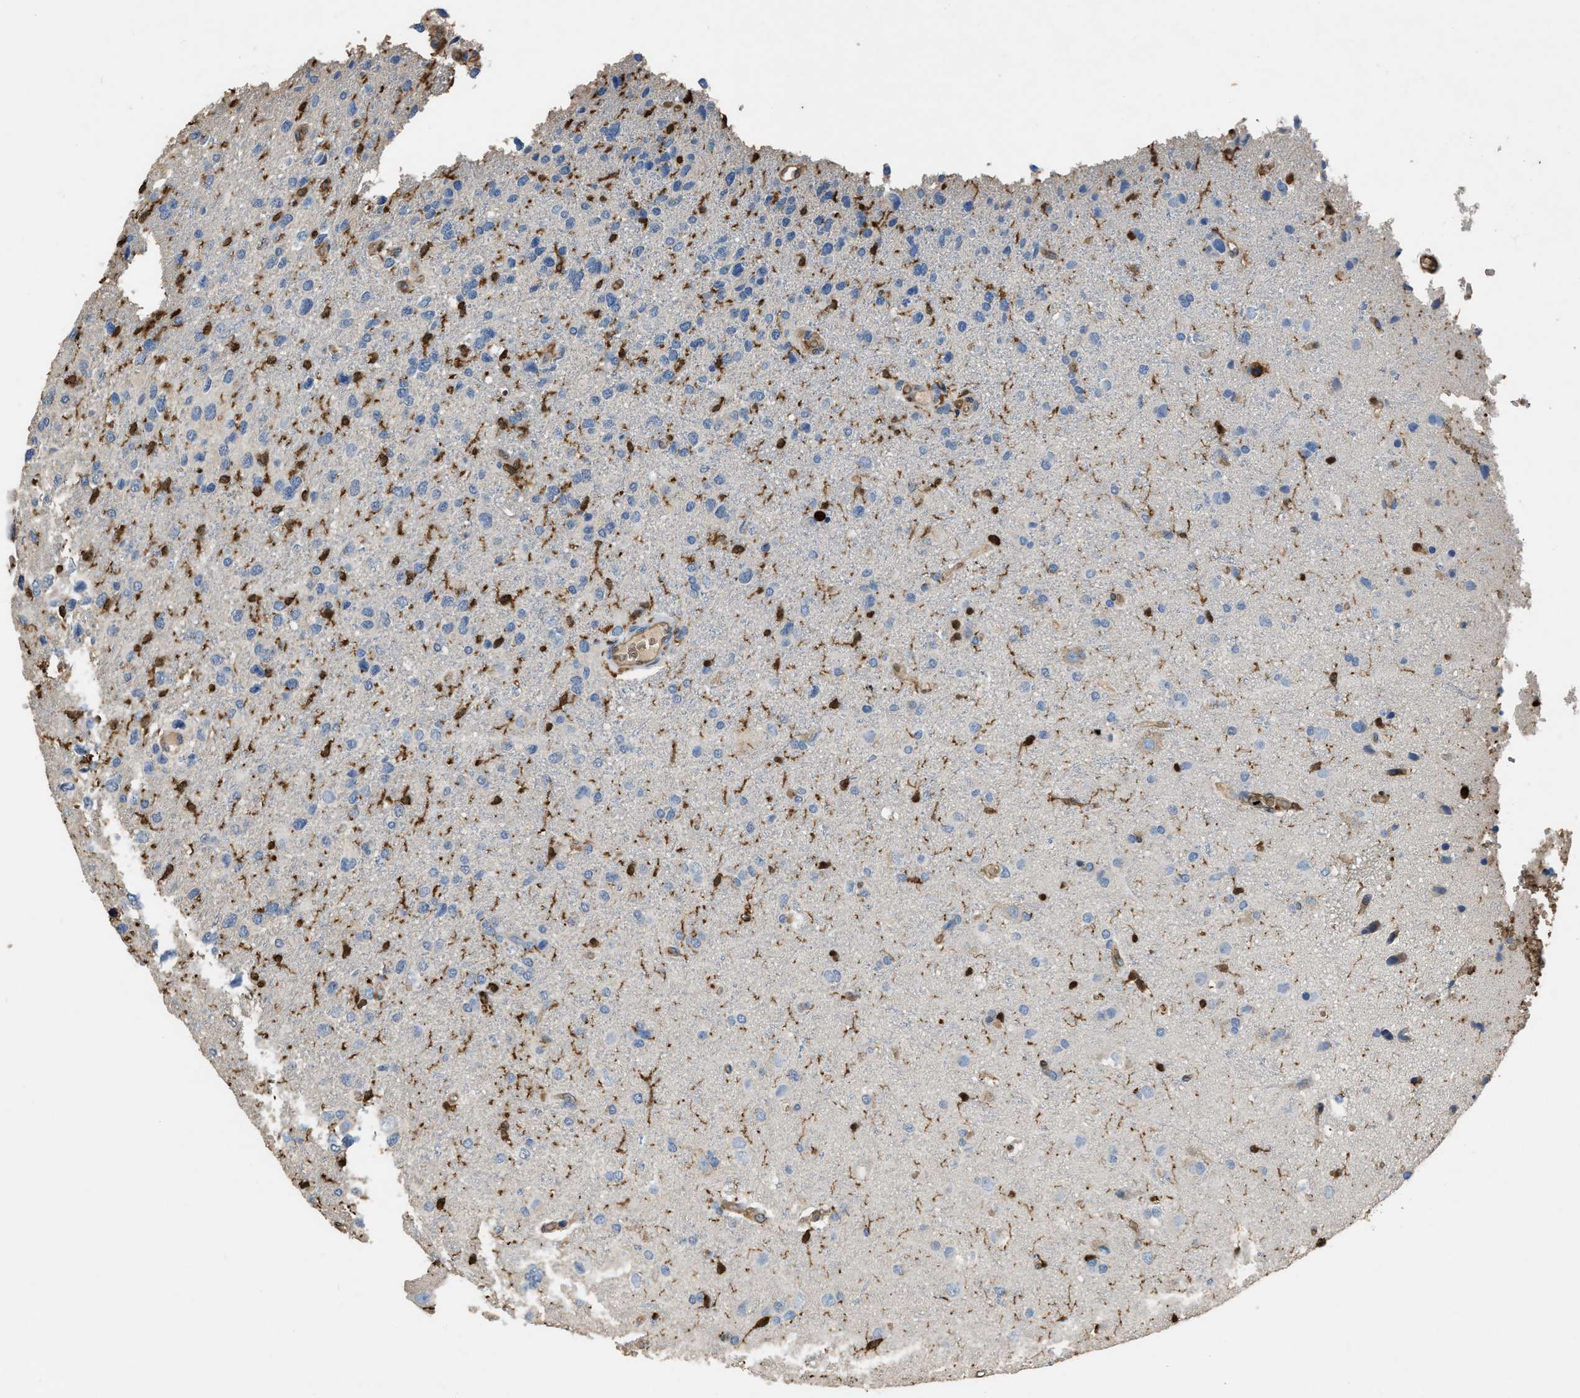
{"staining": {"intensity": "strong", "quantity": "<25%", "location": "nuclear"}, "tissue": "glioma", "cell_type": "Tumor cells", "image_type": "cancer", "snomed": [{"axis": "morphology", "description": "Glioma, malignant, High grade"}, {"axis": "topography", "description": "Brain"}], "caption": "Tumor cells exhibit strong nuclear staining in about <25% of cells in glioma.", "gene": "ARHGDIB", "patient": {"sex": "female", "age": 58}}